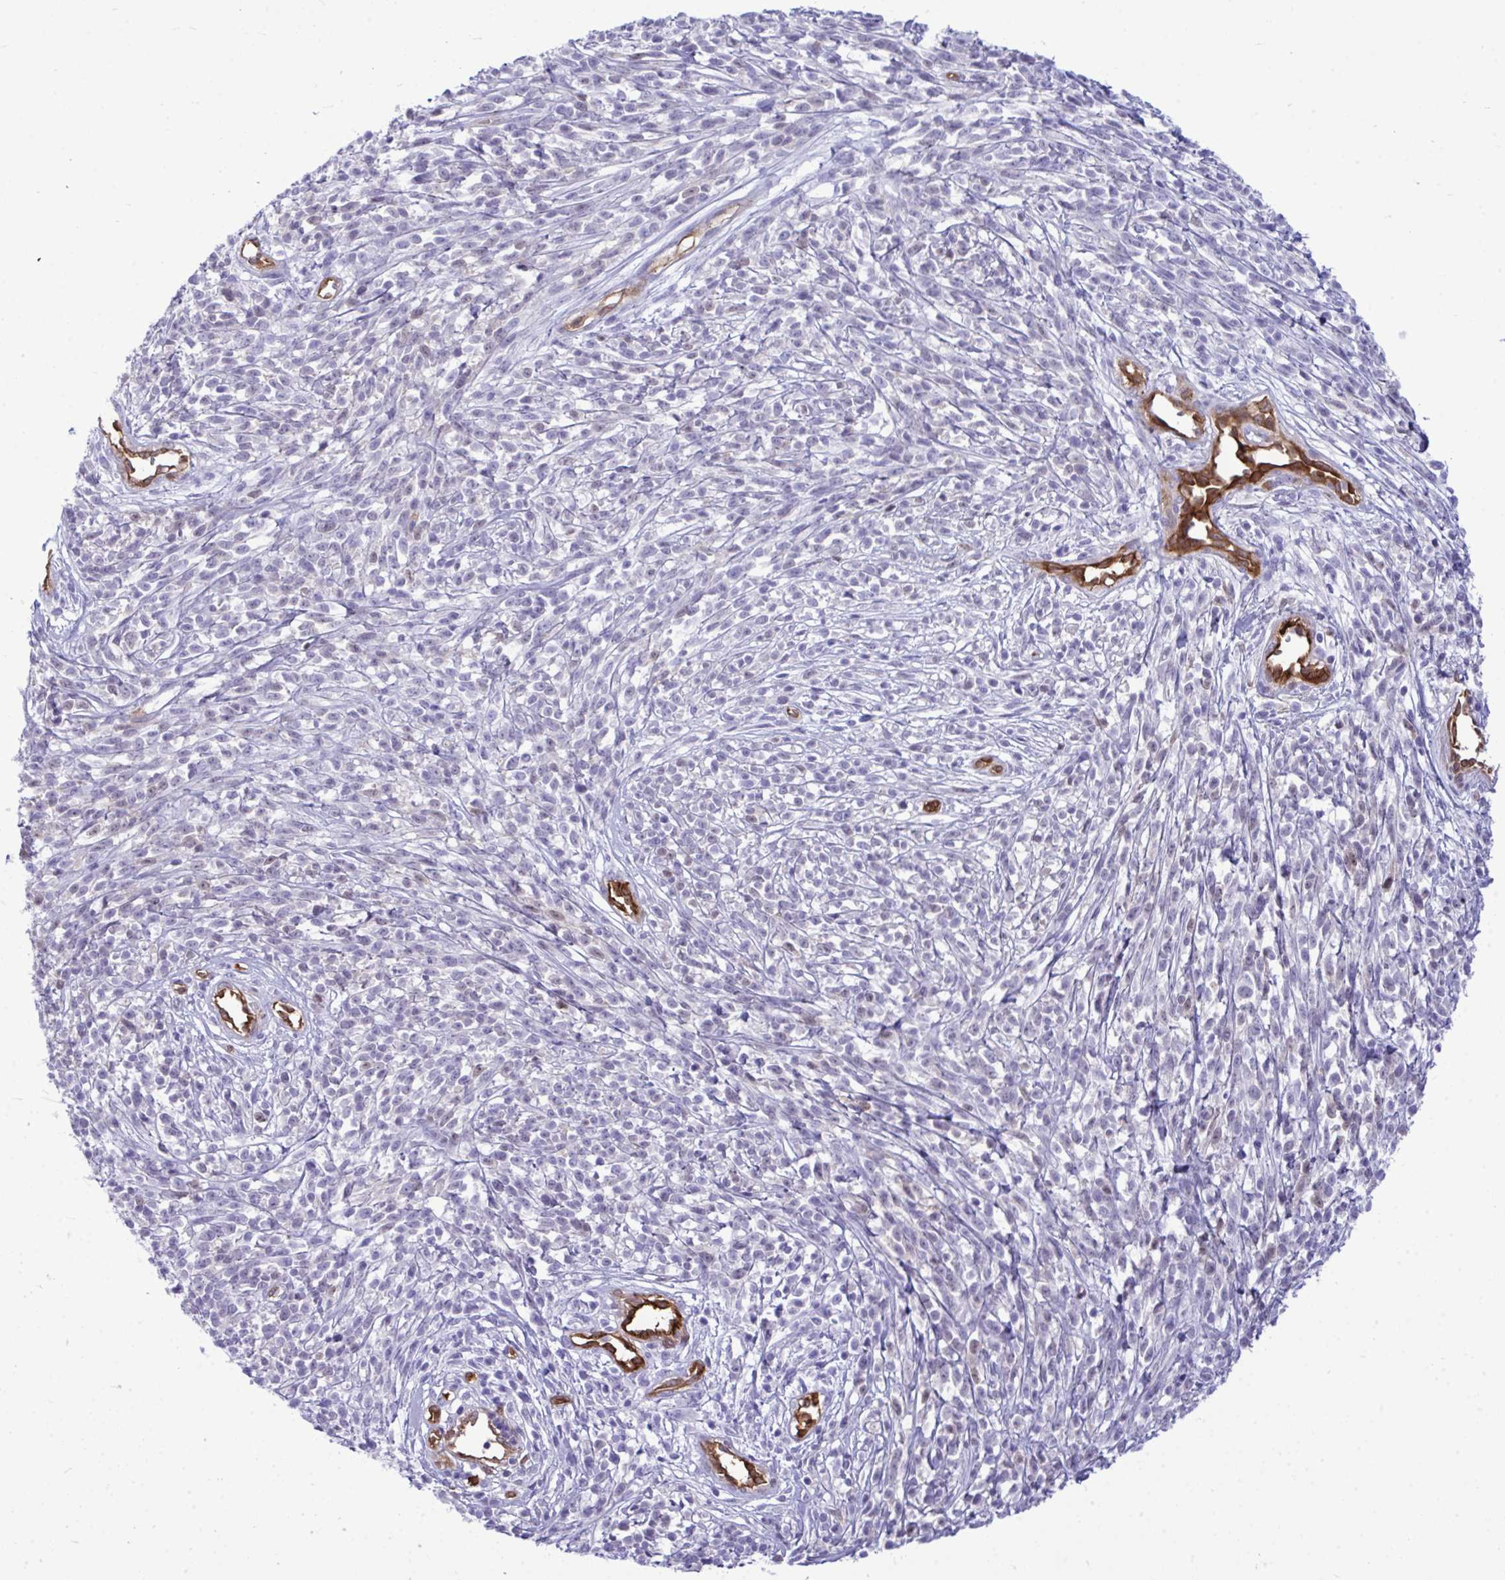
{"staining": {"intensity": "negative", "quantity": "none", "location": "none"}, "tissue": "melanoma", "cell_type": "Tumor cells", "image_type": "cancer", "snomed": [{"axis": "morphology", "description": "Malignant melanoma, NOS"}, {"axis": "topography", "description": "Skin"}, {"axis": "topography", "description": "Skin of trunk"}], "caption": "Human malignant melanoma stained for a protein using immunohistochemistry shows no expression in tumor cells.", "gene": "LIMS2", "patient": {"sex": "male", "age": 74}}